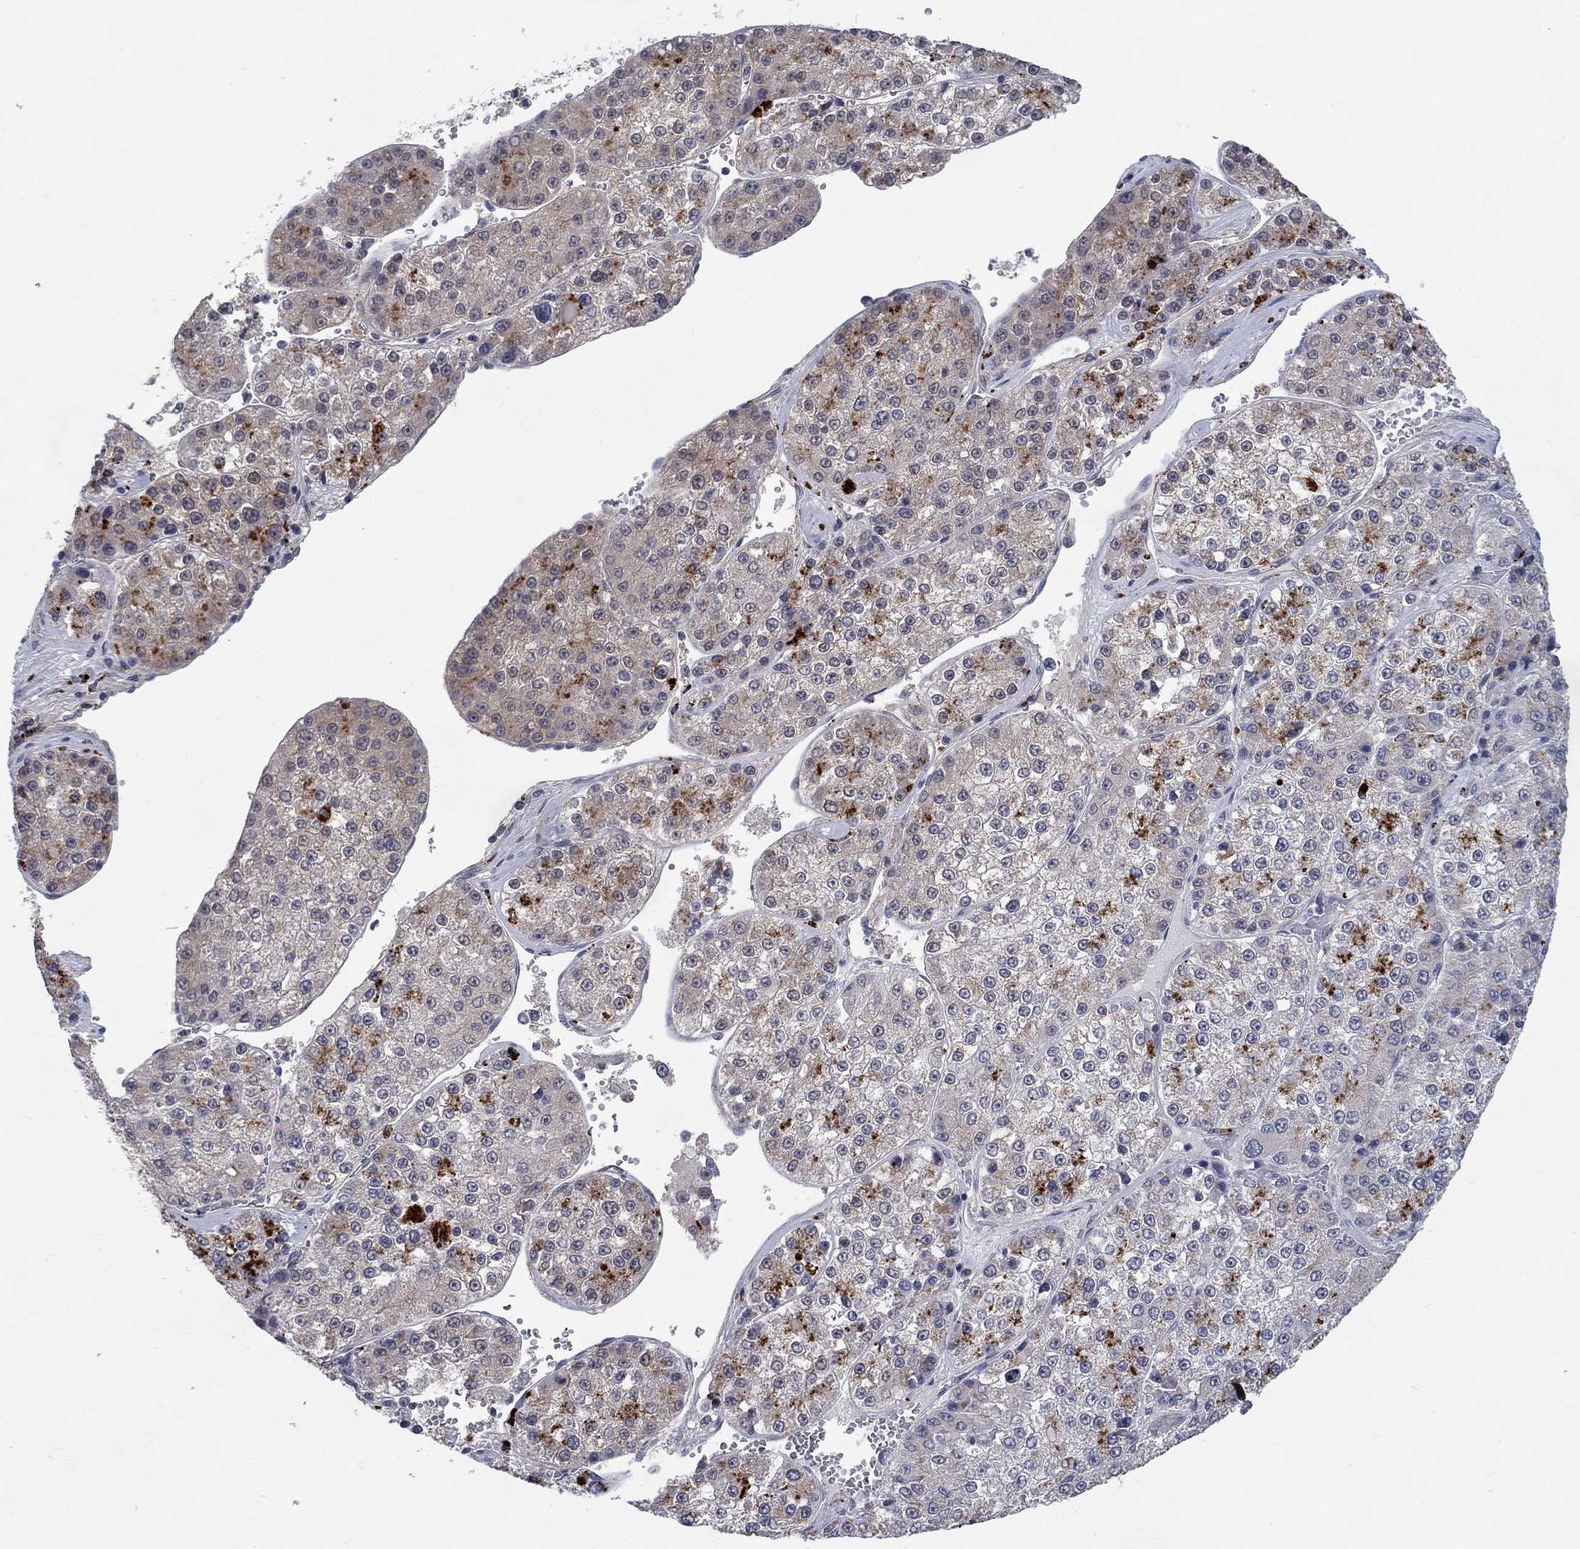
{"staining": {"intensity": "moderate", "quantity": "<25%", "location": "cytoplasmic/membranous"}, "tissue": "liver cancer", "cell_type": "Tumor cells", "image_type": "cancer", "snomed": [{"axis": "morphology", "description": "Carcinoma, Hepatocellular, NOS"}, {"axis": "topography", "description": "Liver"}], "caption": "Immunohistochemical staining of human liver cancer (hepatocellular carcinoma) shows low levels of moderate cytoplasmic/membranous protein positivity in about <25% of tumor cells.", "gene": "MTSS2", "patient": {"sex": "female", "age": 73}}